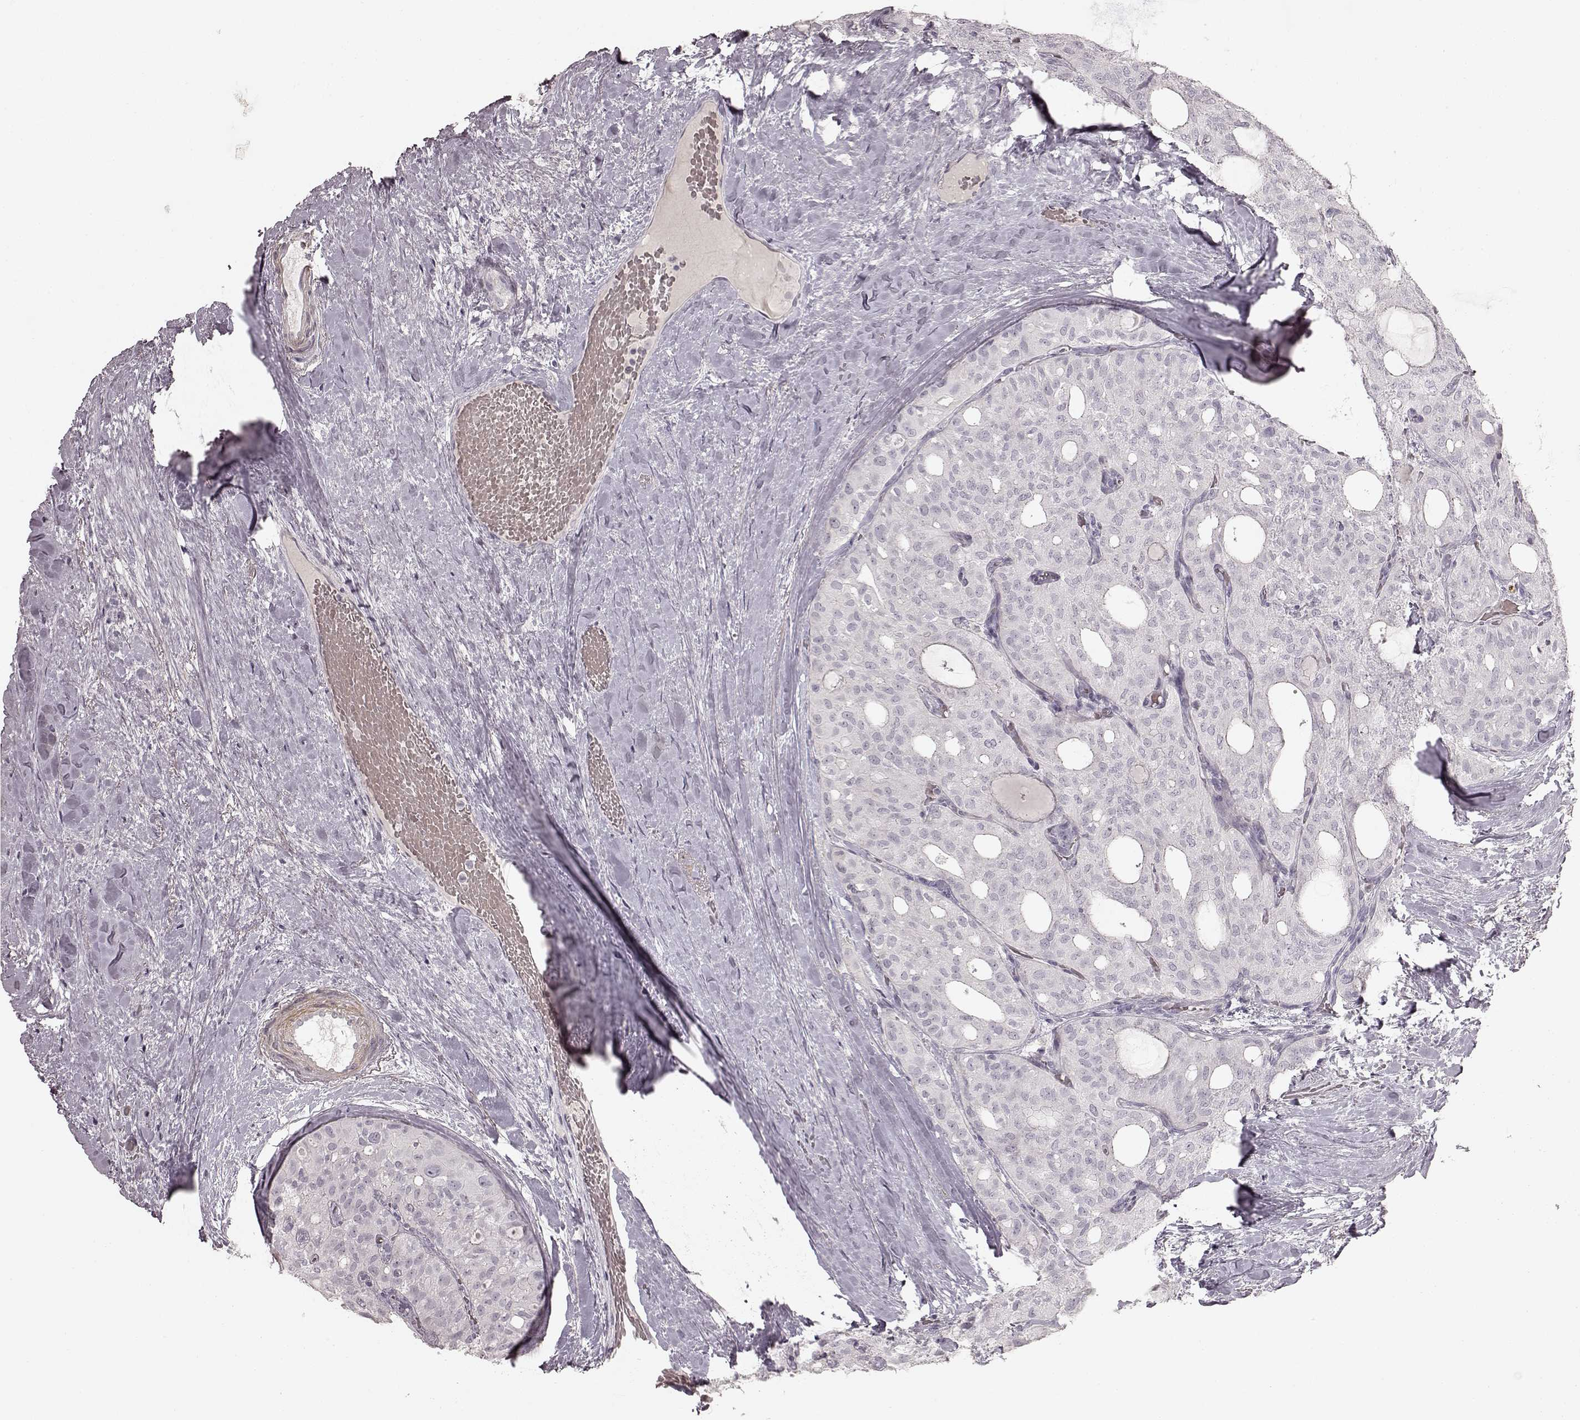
{"staining": {"intensity": "negative", "quantity": "none", "location": "none"}, "tissue": "thyroid cancer", "cell_type": "Tumor cells", "image_type": "cancer", "snomed": [{"axis": "morphology", "description": "Follicular adenoma carcinoma, NOS"}, {"axis": "topography", "description": "Thyroid gland"}], "caption": "Photomicrograph shows no significant protein staining in tumor cells of follicular adenoma carcinoma (thyroid).", "gene": "PRLHR", "patient": {"sex": "male", "age": 75}}